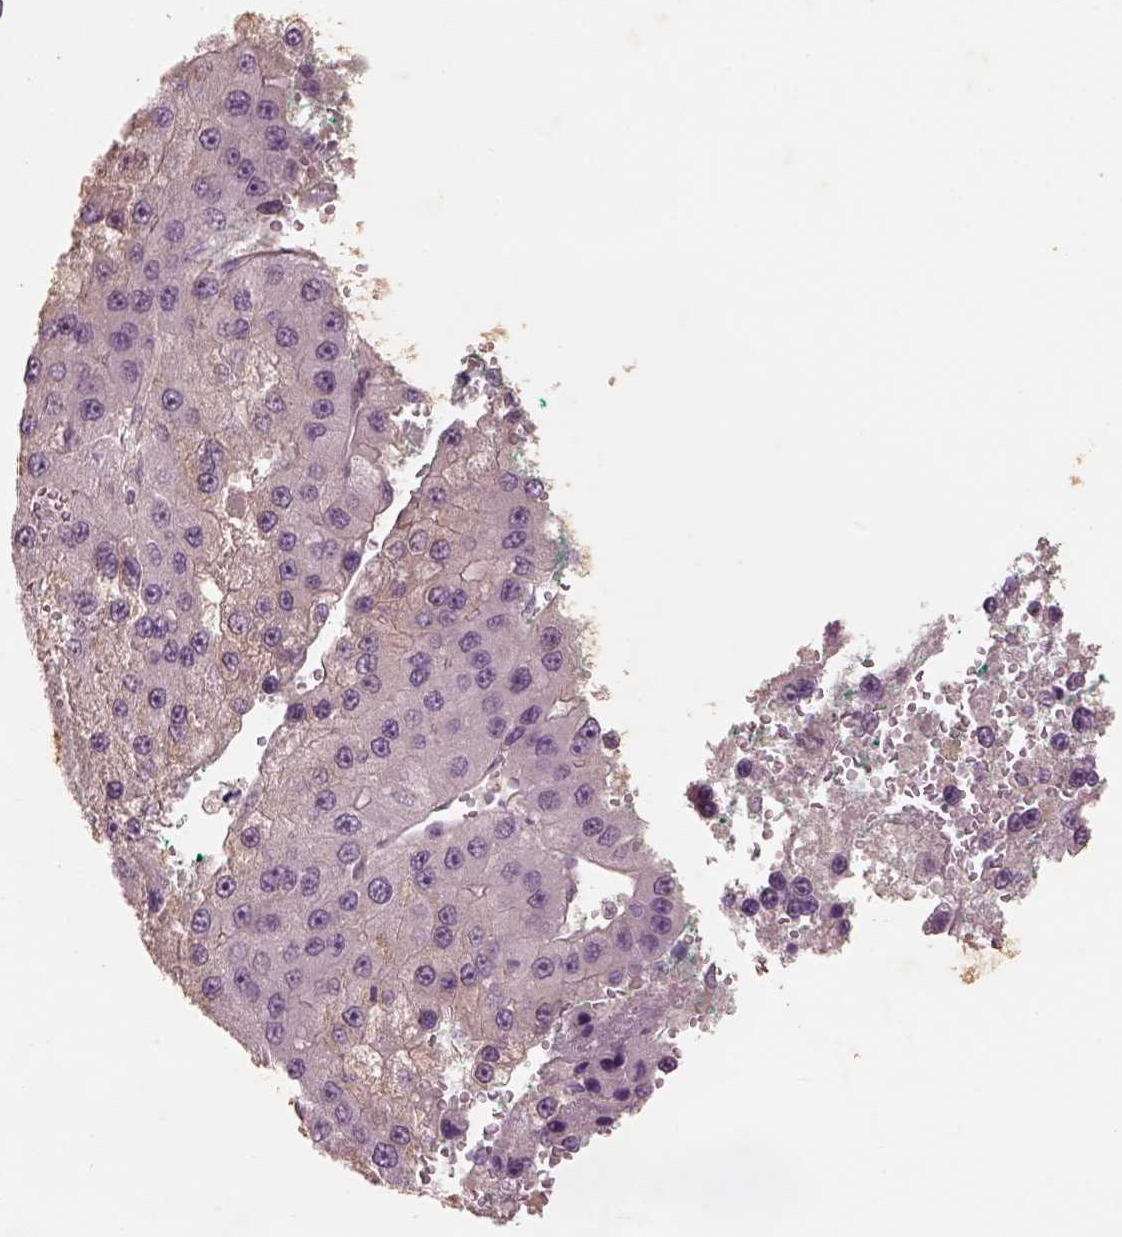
{"staining": {"intensity": "negative", "quantity": "none", "location": "none"}, "tissue": "liver cancer", "cell_type": "Tumor cells", "image_type": "cancer", "snomed": [{"axis": "morphology", "description": "Carcinoma, Hepatocellular, NOS"}, {"axis": "topography", "description": "Liver"}], "caption": "Image shows no protein staining in tumor cells of liver cancer (hepatocellular carcinoma) tissue.", "gene": "GDNF", "patient": {"sex": "female", "age": 73}}